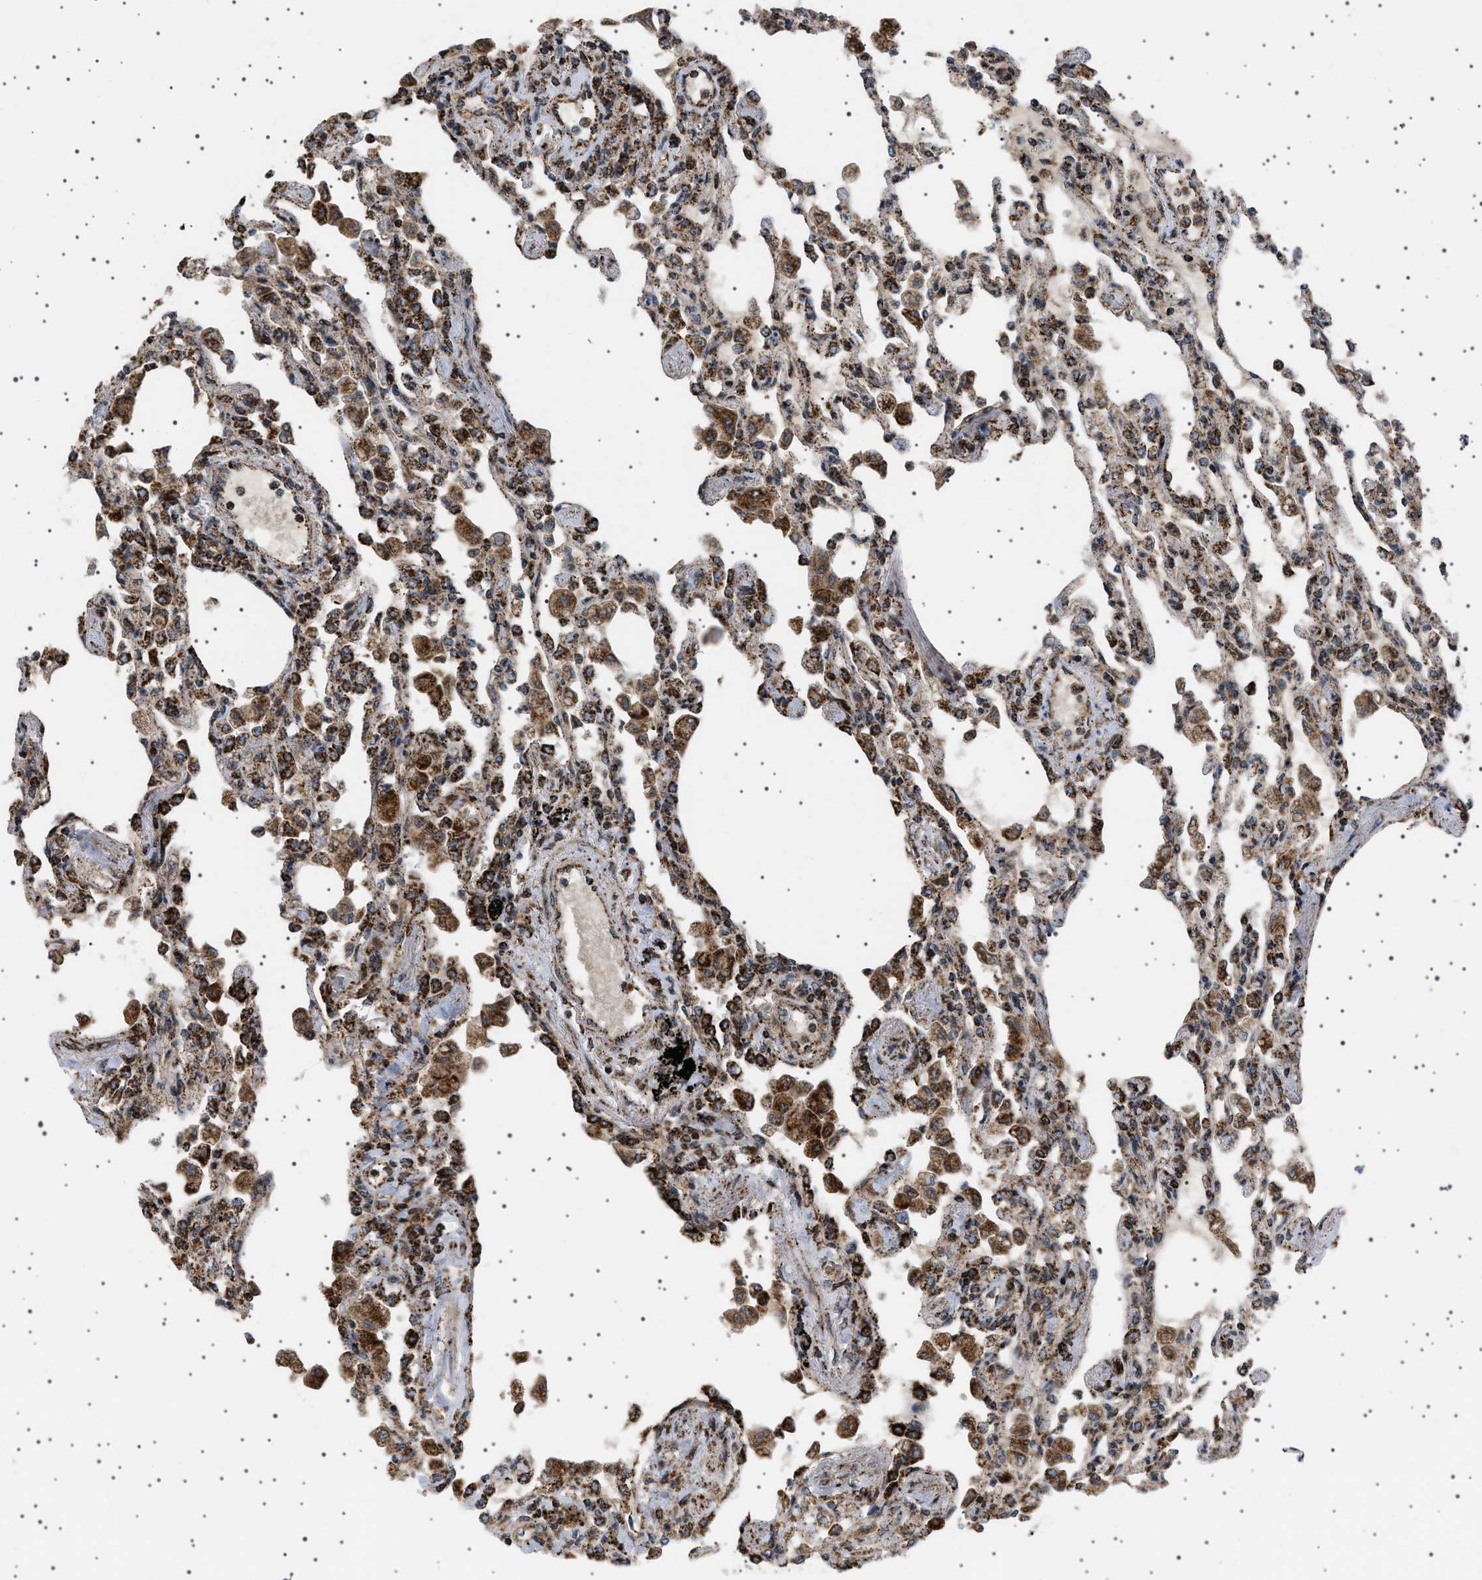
{"staining": {"intensity": "strong", "quantity": "25%-75%", "location": "cytoplasmic/membranous"}, "tissue": "lung", "cell_type": "Alveolar cells", "image_type": "normal", "snomed": [{"axis": "morphology", "description": "Normal tissue, NOS"}, {"axis": "topography", "description": "Bronchus"}, {"axis": "topography", "description": "Lung"}], "caption": "This image shows immunohistochemistry staining of benign human lung, with high strong cytoplasmic/membranous staining in approximately 25%-75% of alveolar cells.", "gene": "MELK", "patient": {"sex": "female", "age": 49}}